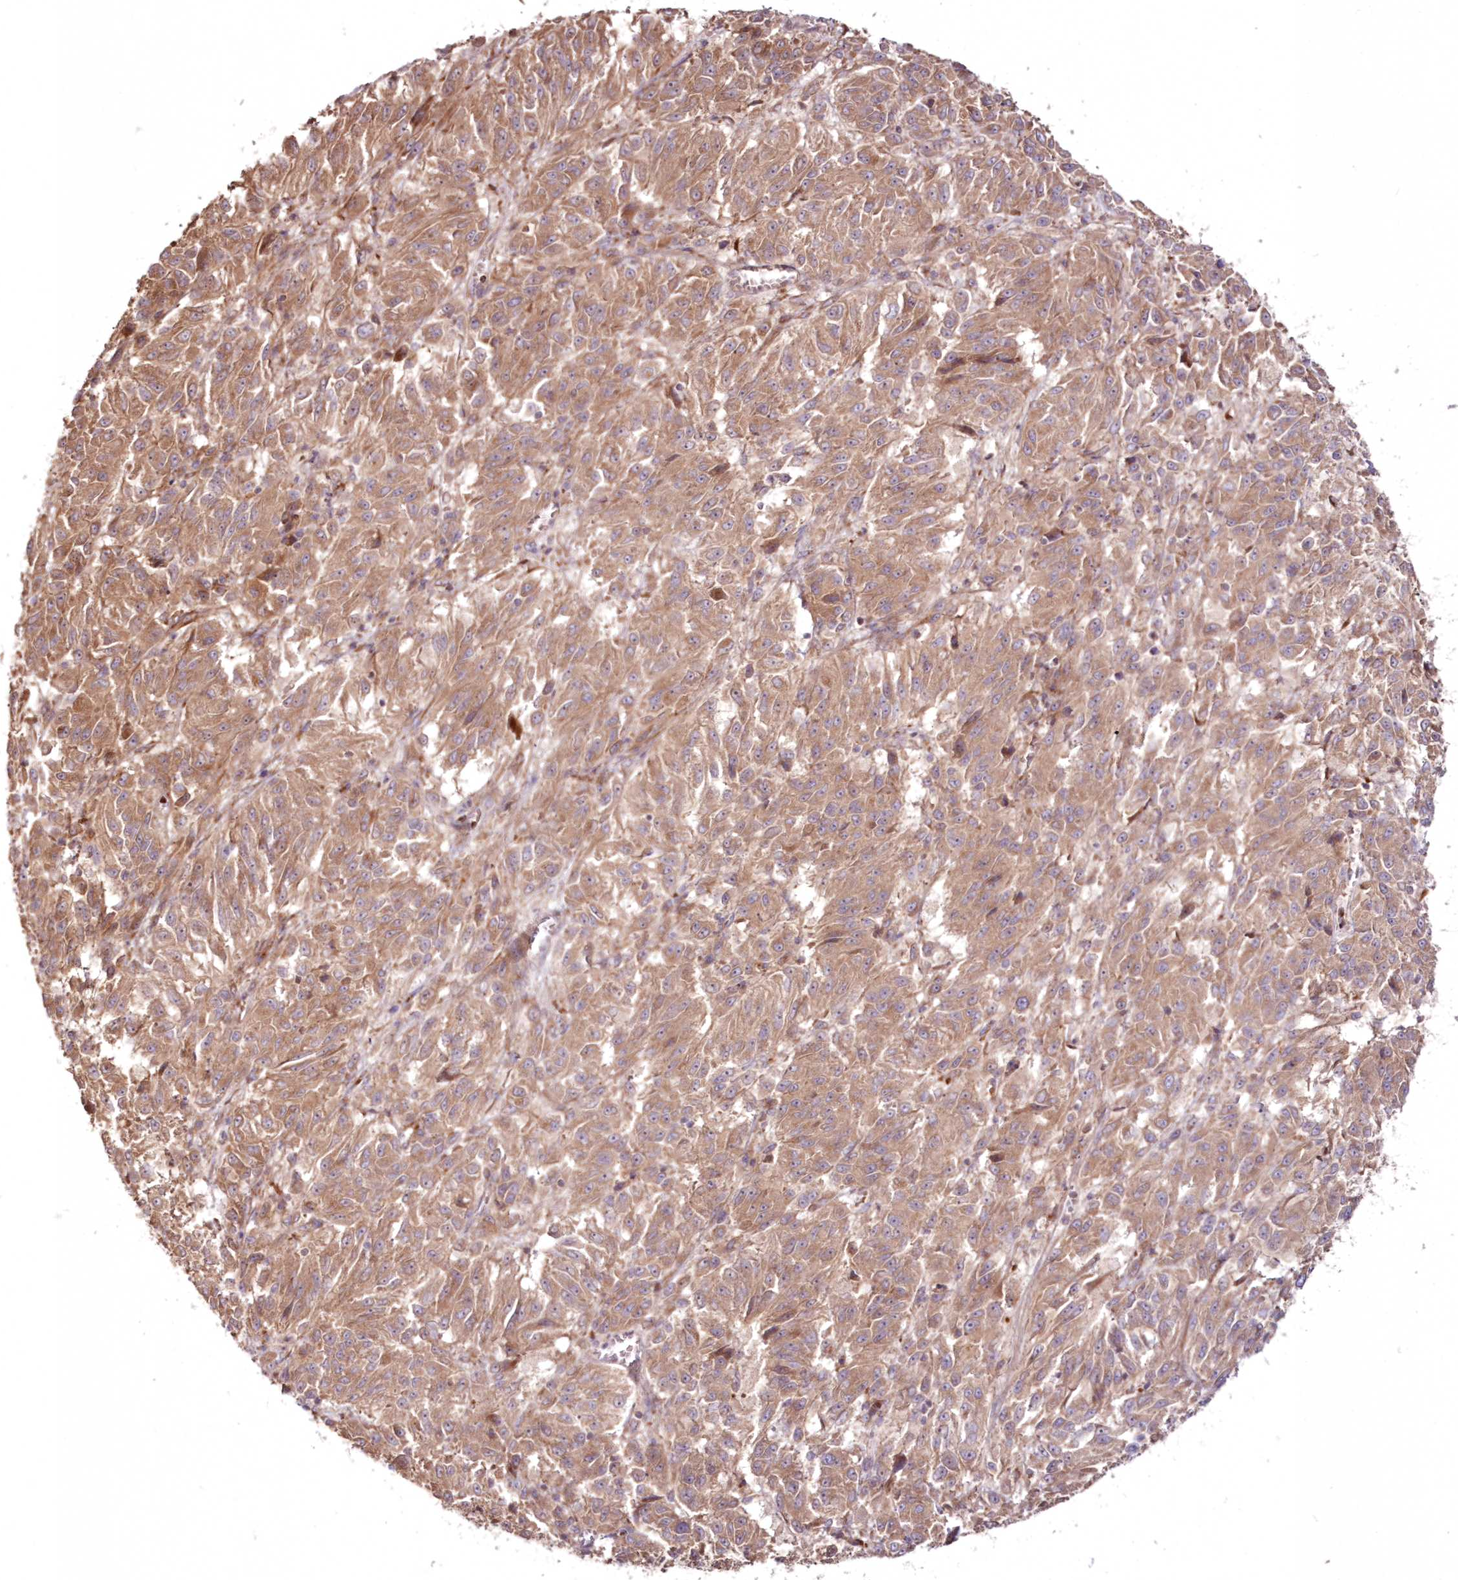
{"staining": {"intensity": "moderate", "quantity": ">75%", "location": "cytoplasmic/membranous"}, "tissue": "melanoma", "cell_type": "Tumor cells", "image_type": "cancer", "snomed": [{"axis": "morphology", "description": "Malignant melanoma, Metastatic site"}, {"axis": "topography", "description": "Lung"}], "caption": "IHC (DAB) staining of human malignant melanoma (metastatic site) reveals moderate cytoplasmic/membranous protein positivity in approximately >75% of tumor cells. (DAB IHC, brown staining for protein, blue staining for nuclei).", "gene": "DDO", "patient": {"sex": "male", "age": 64}}